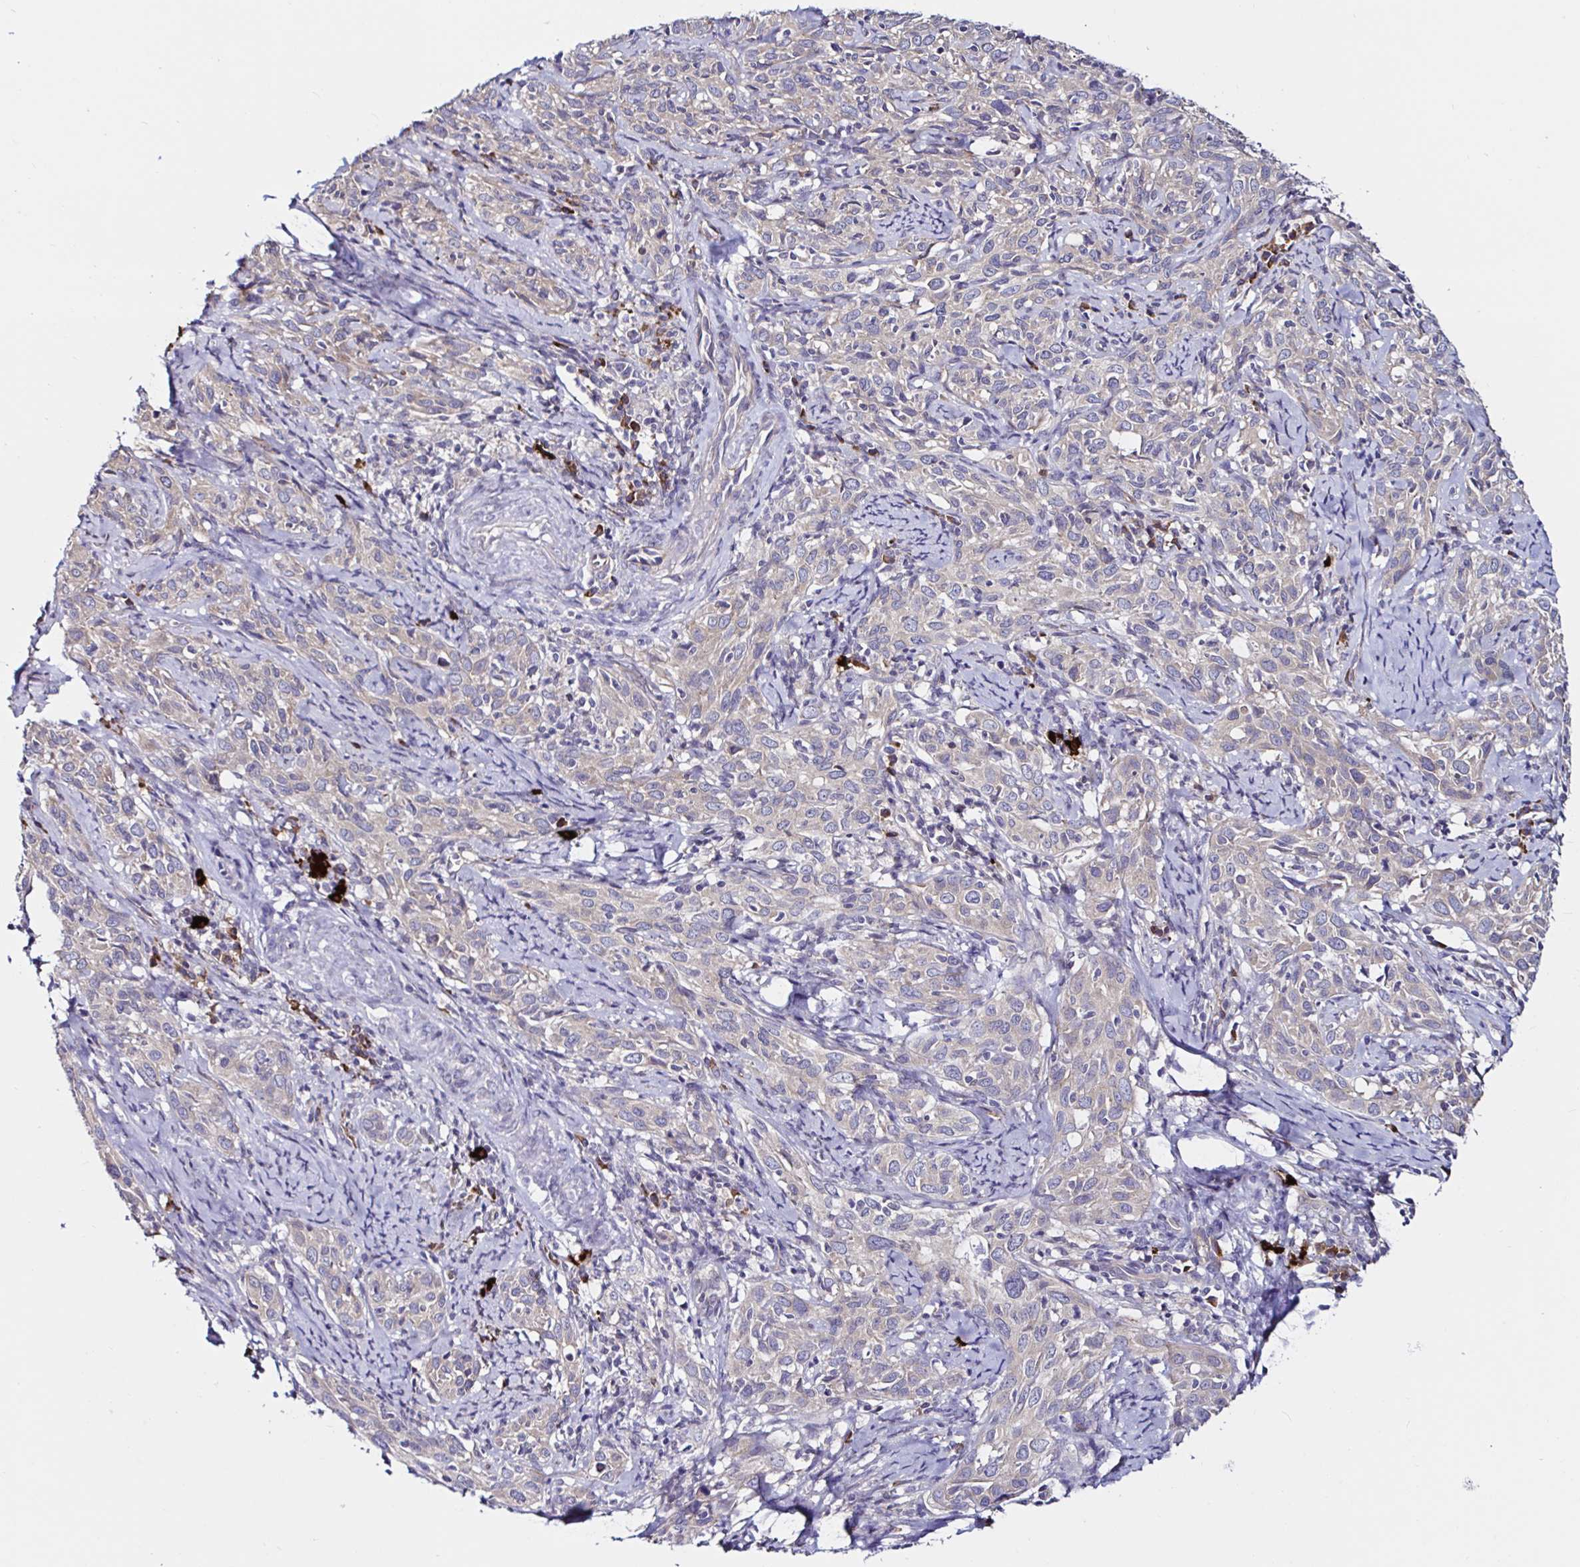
{"staining": {"intensity": "weak", "quantity": ">75%", "location": "cytoplasmic/membranous"}, "tissue": "cervical cancer", "cell_type": "Tumor cells", "image_type": "cancer", "snomed": [{"axis": "morphology", "description": "Normal tissue, NOS"}, {"axis": "morphology", "description": "Squamous cell carcinoma, NOS"}, {"axis": "topography", "description": "Cervix"}], "caption": "Brown immunohistochemical staining in human cervical squamous cell carcinoma reveals weak cytoplasmic/membranous positivity in approximately >75% of tumor cells. The staining is performed using DAB brown chromogen to label protein expression. The nuclei are counter-stained blue using hematoxylin.", "gene": "VSIG2", "patient": {"sex": "female", "age": 51}}